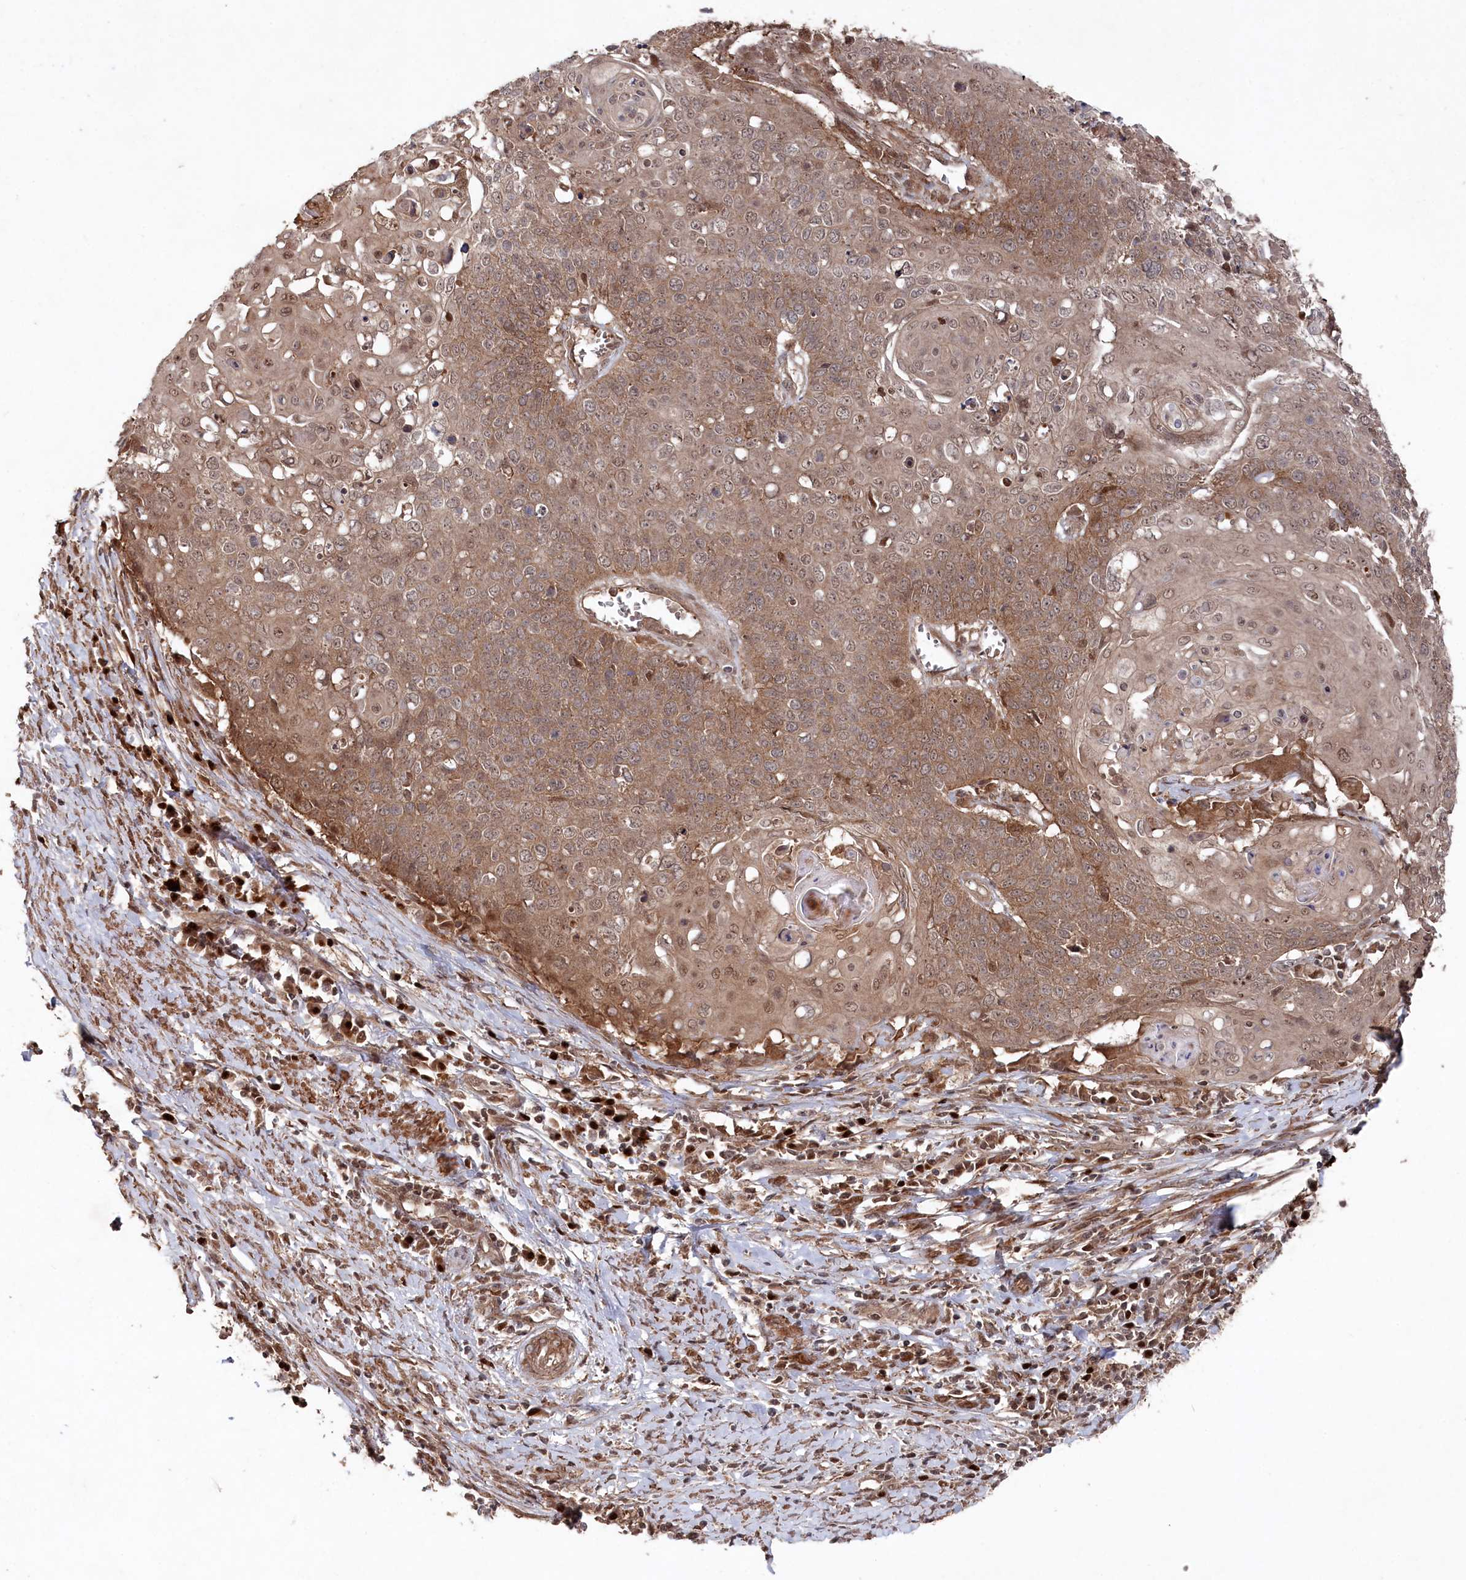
{"staining": {"intensity": "moderate", "quantity": ">75%", "location": "cytoplasmic/membranous,nuclear"}, "tissue": "cervical cancer", "cell_type": "Tumor cells", "image_type": "cancer", "snomed": [{"axis": "morphology", "description": "Squamous cell carcinoma, NOS"}, {"axis": "topography", "description": "Cervix"}], "caption": "Cervical squamous cell carcinoma stained for a protein demonstrates moderate cytoplasmic/membranous and nuclear positivity in tumor cells.", "gene": "BORCS7", "patient": {"sex": "female", "age": 39}}